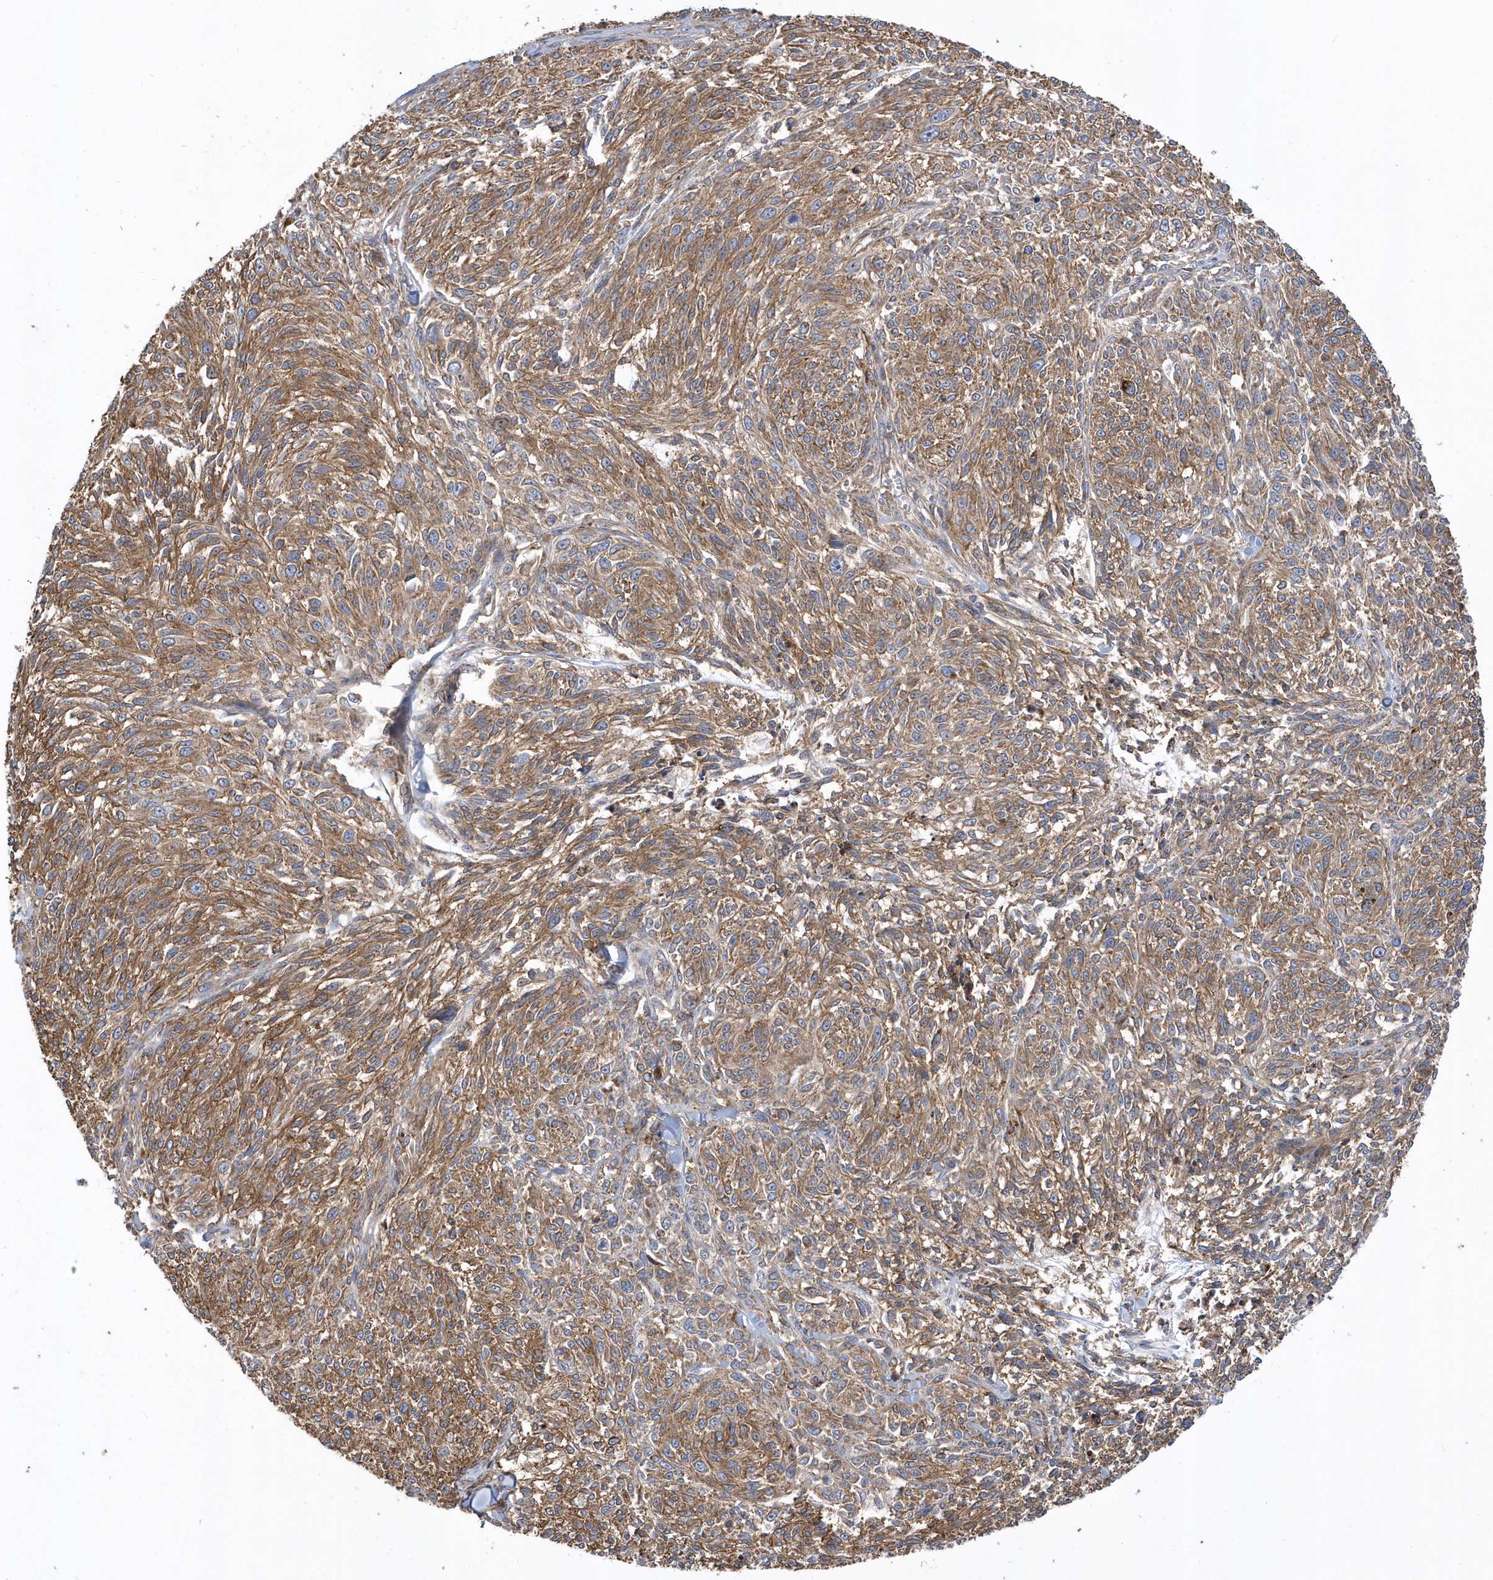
{"staining": {"intensity": "moderate", "quantity": ">75%", "location": "cytoplasmic/membranous"}, "tissue": "melanoma", "cell_type": "Tumor cells", "image_type": "cancer", "snomed": [{"axis": "morphology", "description": "Malignant melanoma, NOS"}, {"axis": "topography", "description": "Skin of trunk"}], "caption": "Human malignant melanoma stained with a brown dye shows moderate cytoplasmic/membranous positive expression in about >75% of tumor cells.", "gene": "TRAIP", "patient": {"sex": "male", "age": 71}}